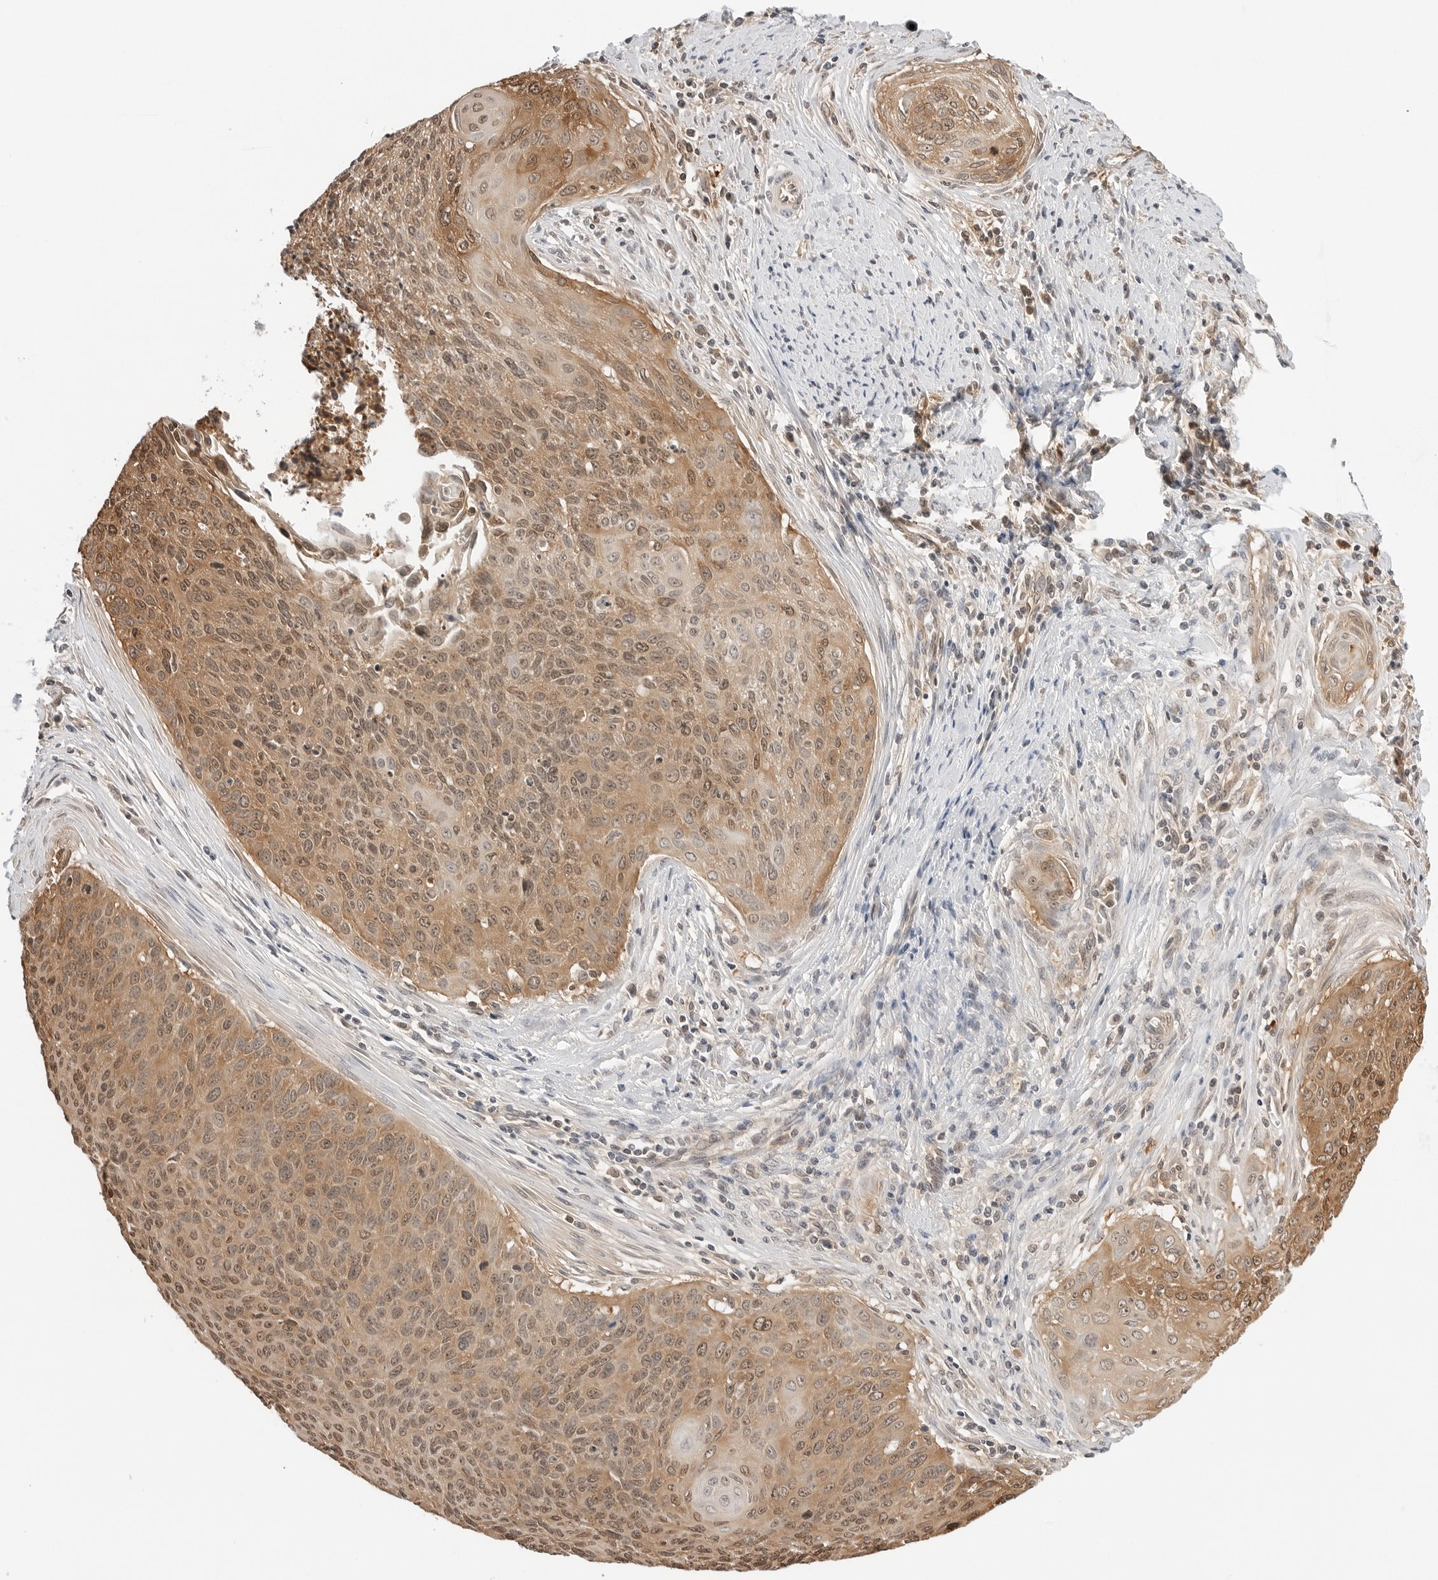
{"staining": {"intensity": "moderate", "quantity": ">75%", "location": "cytoplasmic/membranous,nuclear"}, "tissue": "cervical cancer", "cell_type": "Tumor cells", "image_type": "cancer", "snomed": [{"axis": "morphology", "description": "Squamous cell carcinoma, NOS"}, {"axis": "topography", "description": "Cervix"}], "caption": "Immunohistochemical staining of squamous cell carcinoma (cervical) reveals medium levels of moderate cytoplasmic/membranous and nuclear positivity in approximately >75% of tumor cells. The protein of interest is shown in brown color, while the nuclei are stained blue.", "gene": "NUDC", "patient": {"sex": "female", "age": 55}}